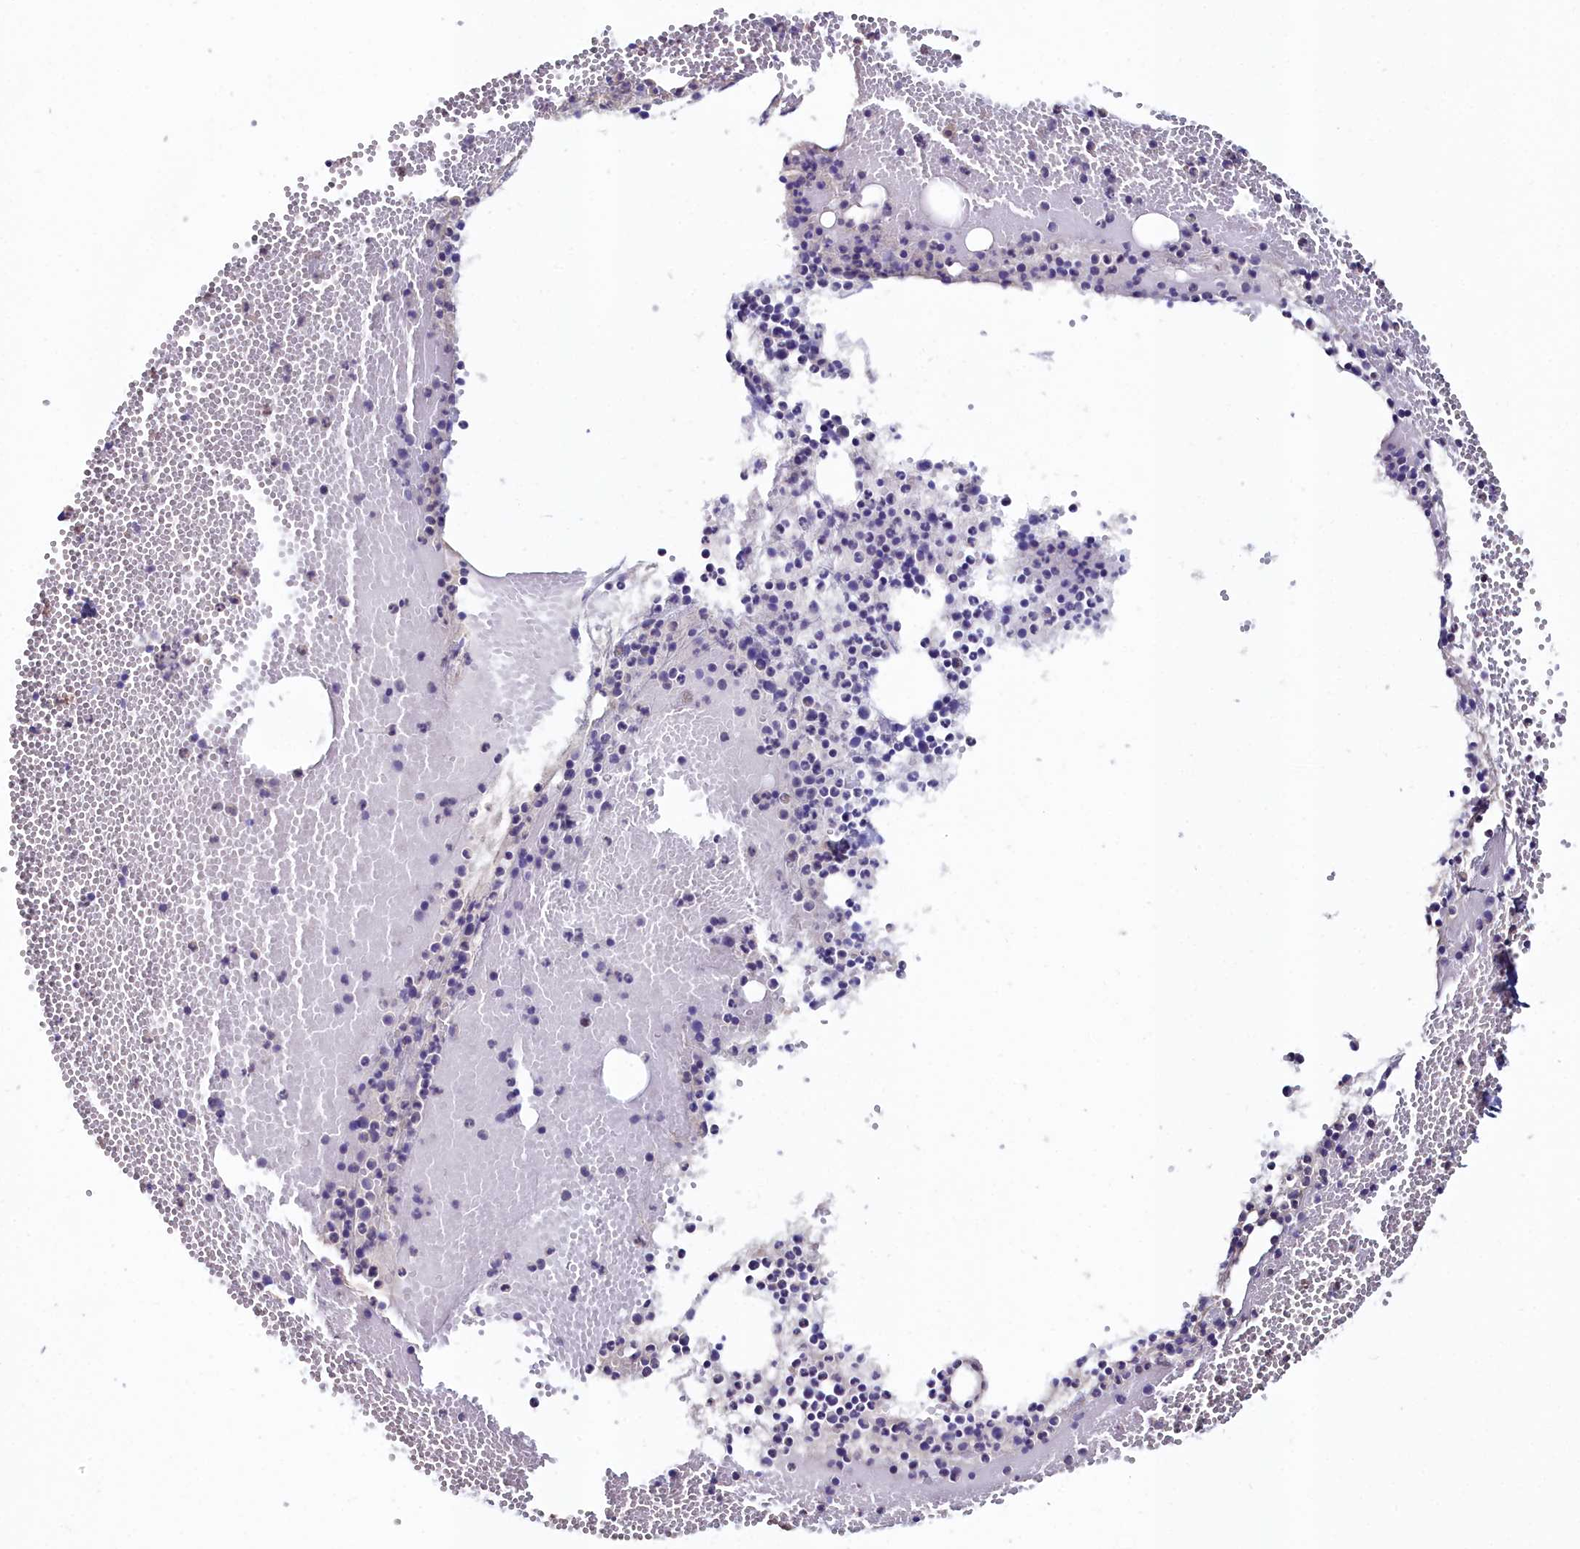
{"staining": {"intensity": "negative", "quantity": "none", "location": "none"}, "tissue": "bone marrow", "cell_type": "Hematopoietic cells", "image_type": "normal", "snomed": [{"axis": "morphology", "description": "Normal tissue, NOS"}, {"axis": "topography", "description": "Bone marrow"}], "caption": "Histopathology image shows no significant protein staining in hematopoietic cells of normal bone marrow. Nuclei are stained in blue.", "gene": "C4orf19", "patient": {"sex": "female", "age": 77}}